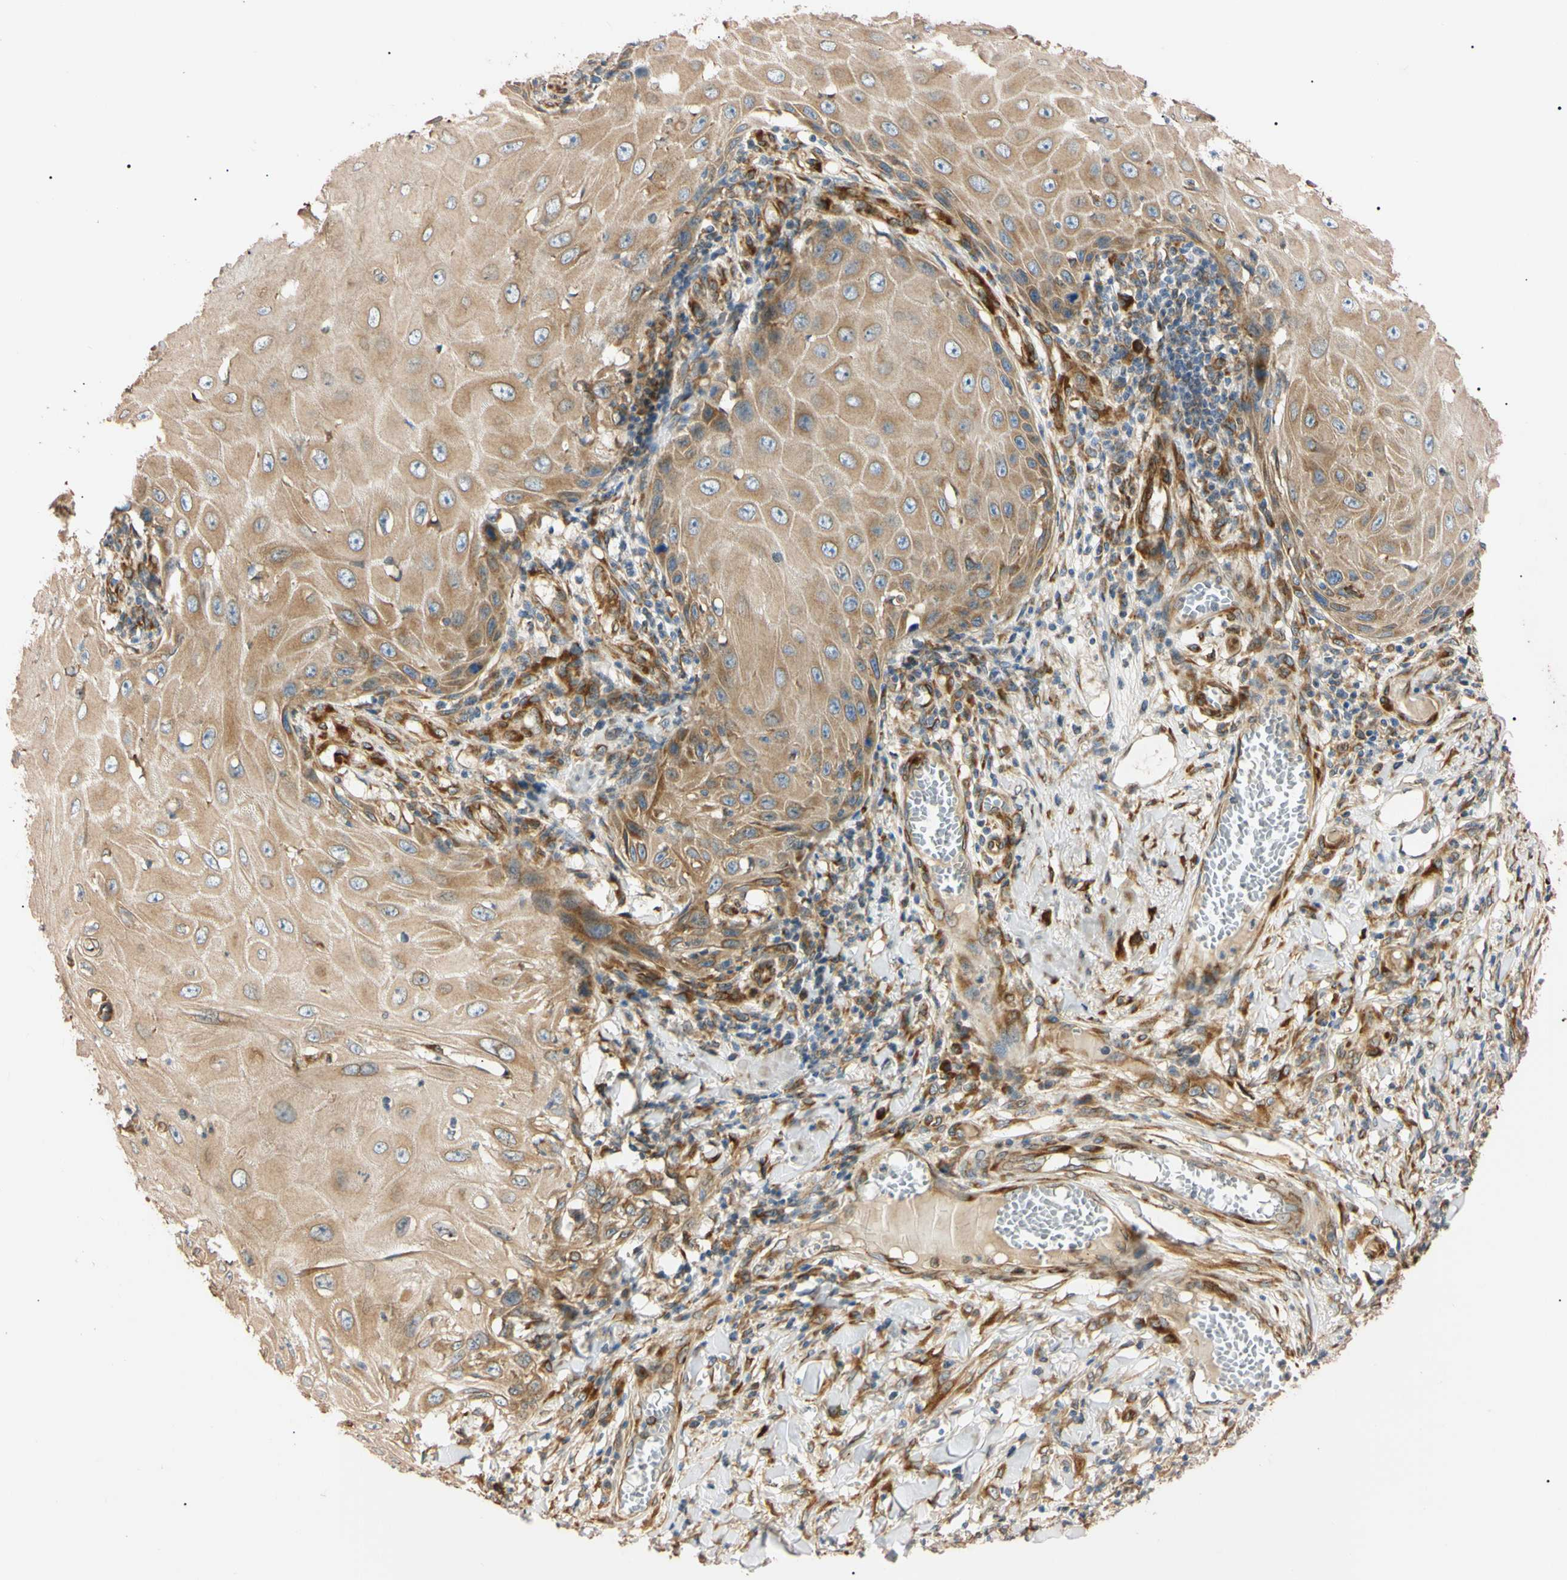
{"staining": {"intensity": "weak", "quantity": ">75%", "location": "cytoplasmic/membranous"}, "tissue": "skin cancer", "cell_type": "Tumor cells", "image_type": "cancer", "snomed": [{"axis": "morphology", "description": "Squamous cell carcinoma, NOS"}, {"axis": "topography", "description": "Skin"}], "caption": "A high-resolution photomicrograph shows immunohistochemistry staining of skin cancer, which reveals weak cytoplasmic/membranous staining in approximately >75% of tumor cells. The staining was performed using DAB (3,3'-diaminobenzidine), with brown indicating positive protein expression. Nuclei are stained blue with hematoxylin.", "gene": "IER3IP1", "patient": {"sex": "female", "age": 73}}